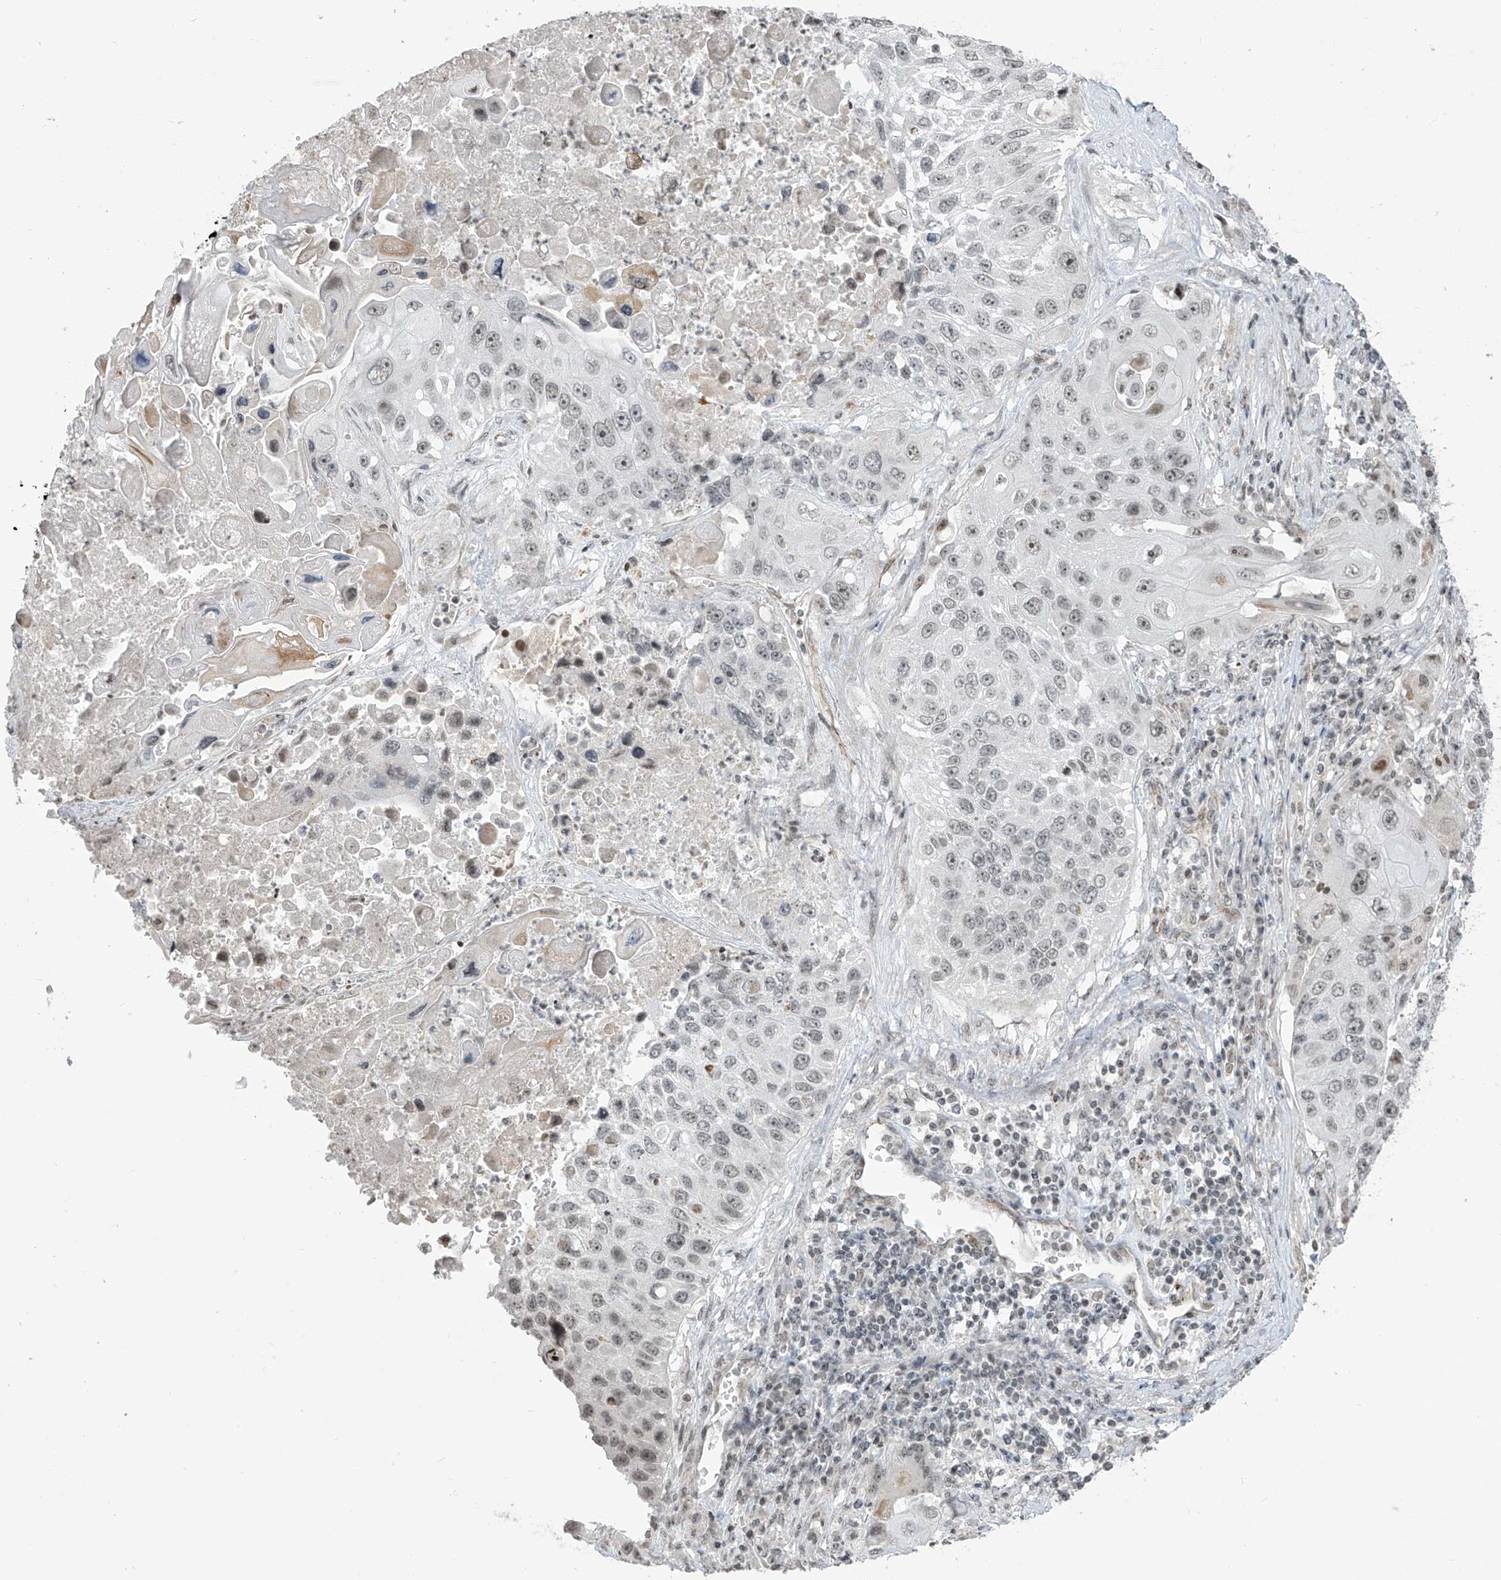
{"staining": {"intensity": "weak", "quantity": ">75%", "location": "nuclear"}, "tissue": "lung cancer", "cell_type": "Tumor cells", "image_type": "cancer", "snomed": [{"axis": "morphology", "description": "Squamous cell carcinoma, NOS"}, {"axis": "topography", "description": "Lung"}], "caption": "A micrograph of human lung squamous cell carcinoma stained for a protein reveals weak nuclear brown staining in tumor cells.", "gene": "METAP1D", "patient": {"sex": "male", "age": 61}}